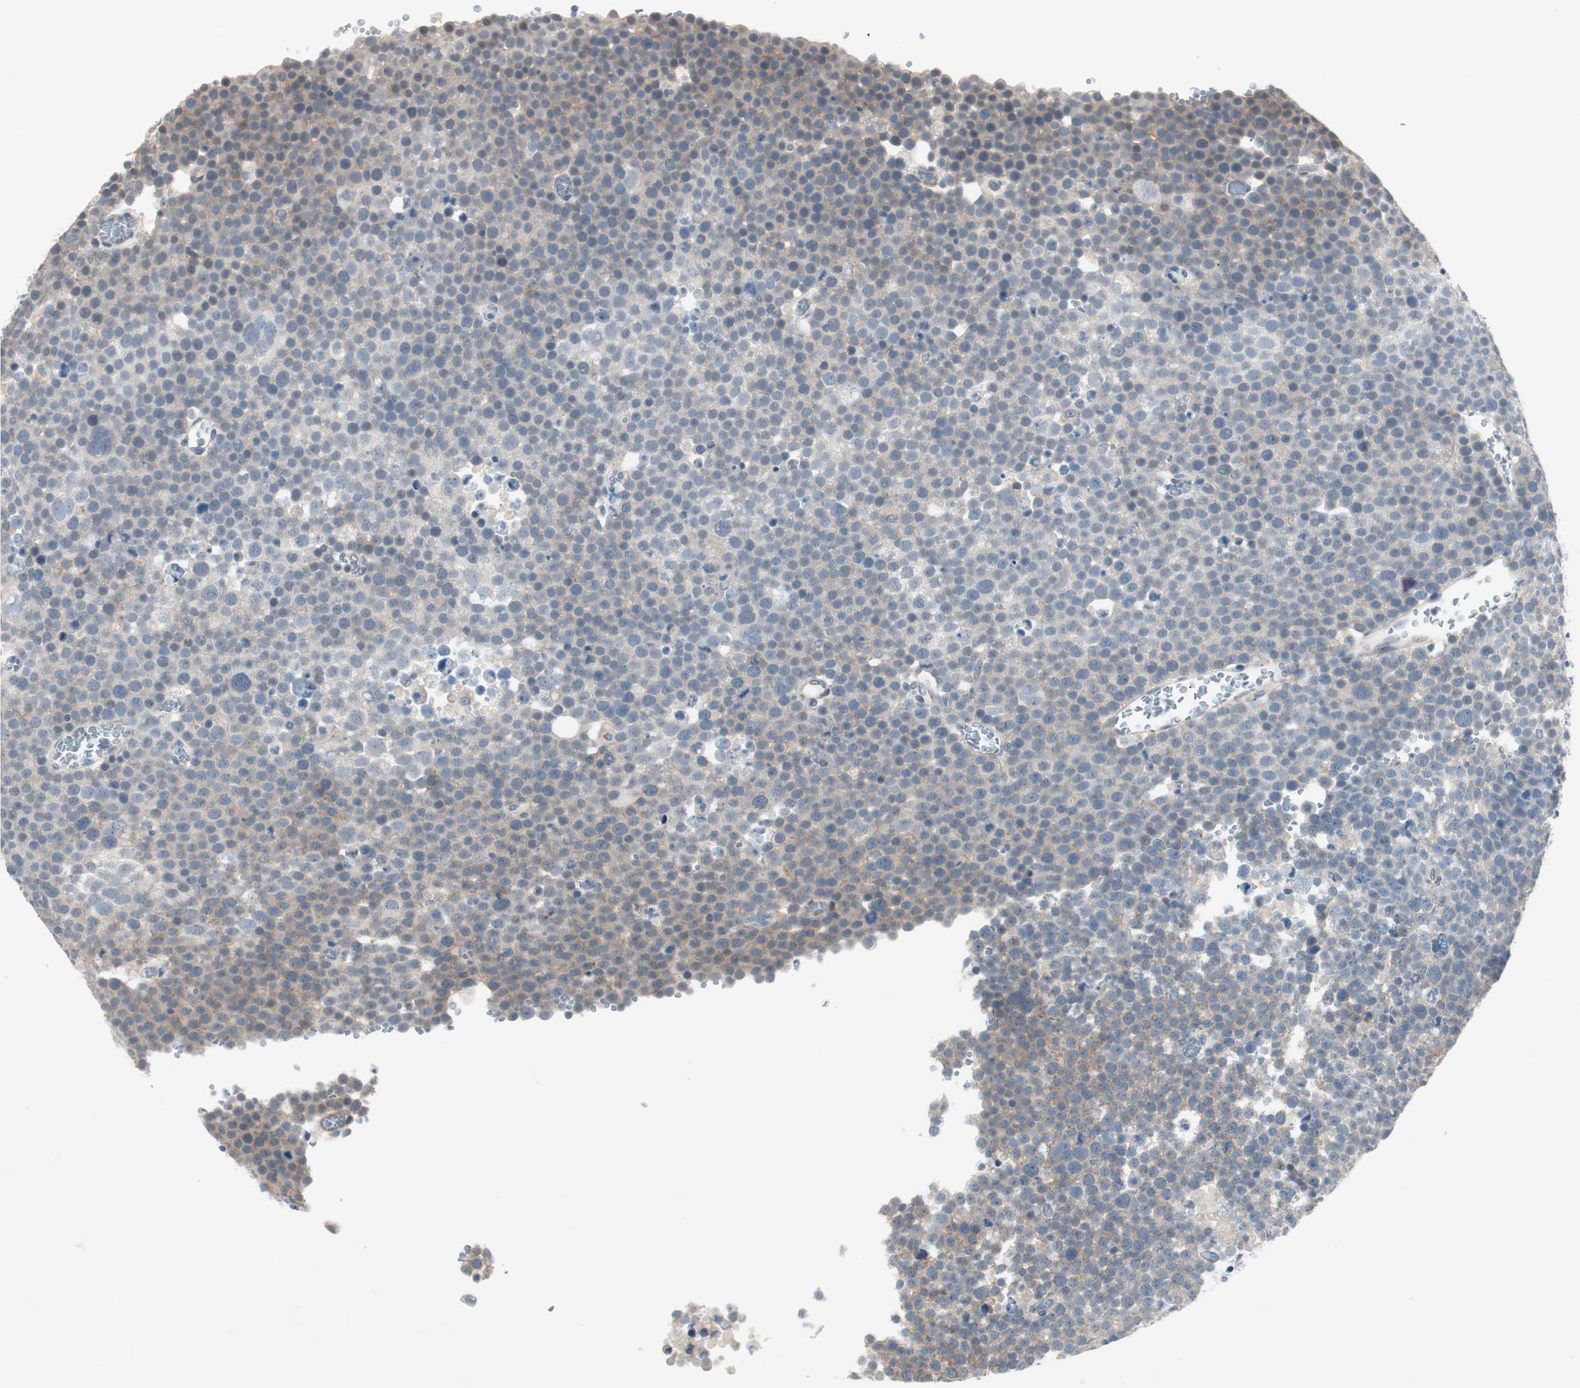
{"staining": {"intensity": "weak", "quantity": "25%-75%", "location": "cytoplasmic/membranous"}, "tissue": "testis cancer", "cell_type": "Tumor cells", "image_type": "cancer", "snomed": [{"axis": "morphology", "description": "Seminoma, NOS"}, {"axis": "topography", "description": "Testis"}], "caption": "Testis seminoma stained with DAB IHC reveals low levels of weak cytoplasmic/membranous staining in about 25%-75% of tumor cells.", "gene": "ITGB4", "patient": {"sex": "male", "age": 71}}